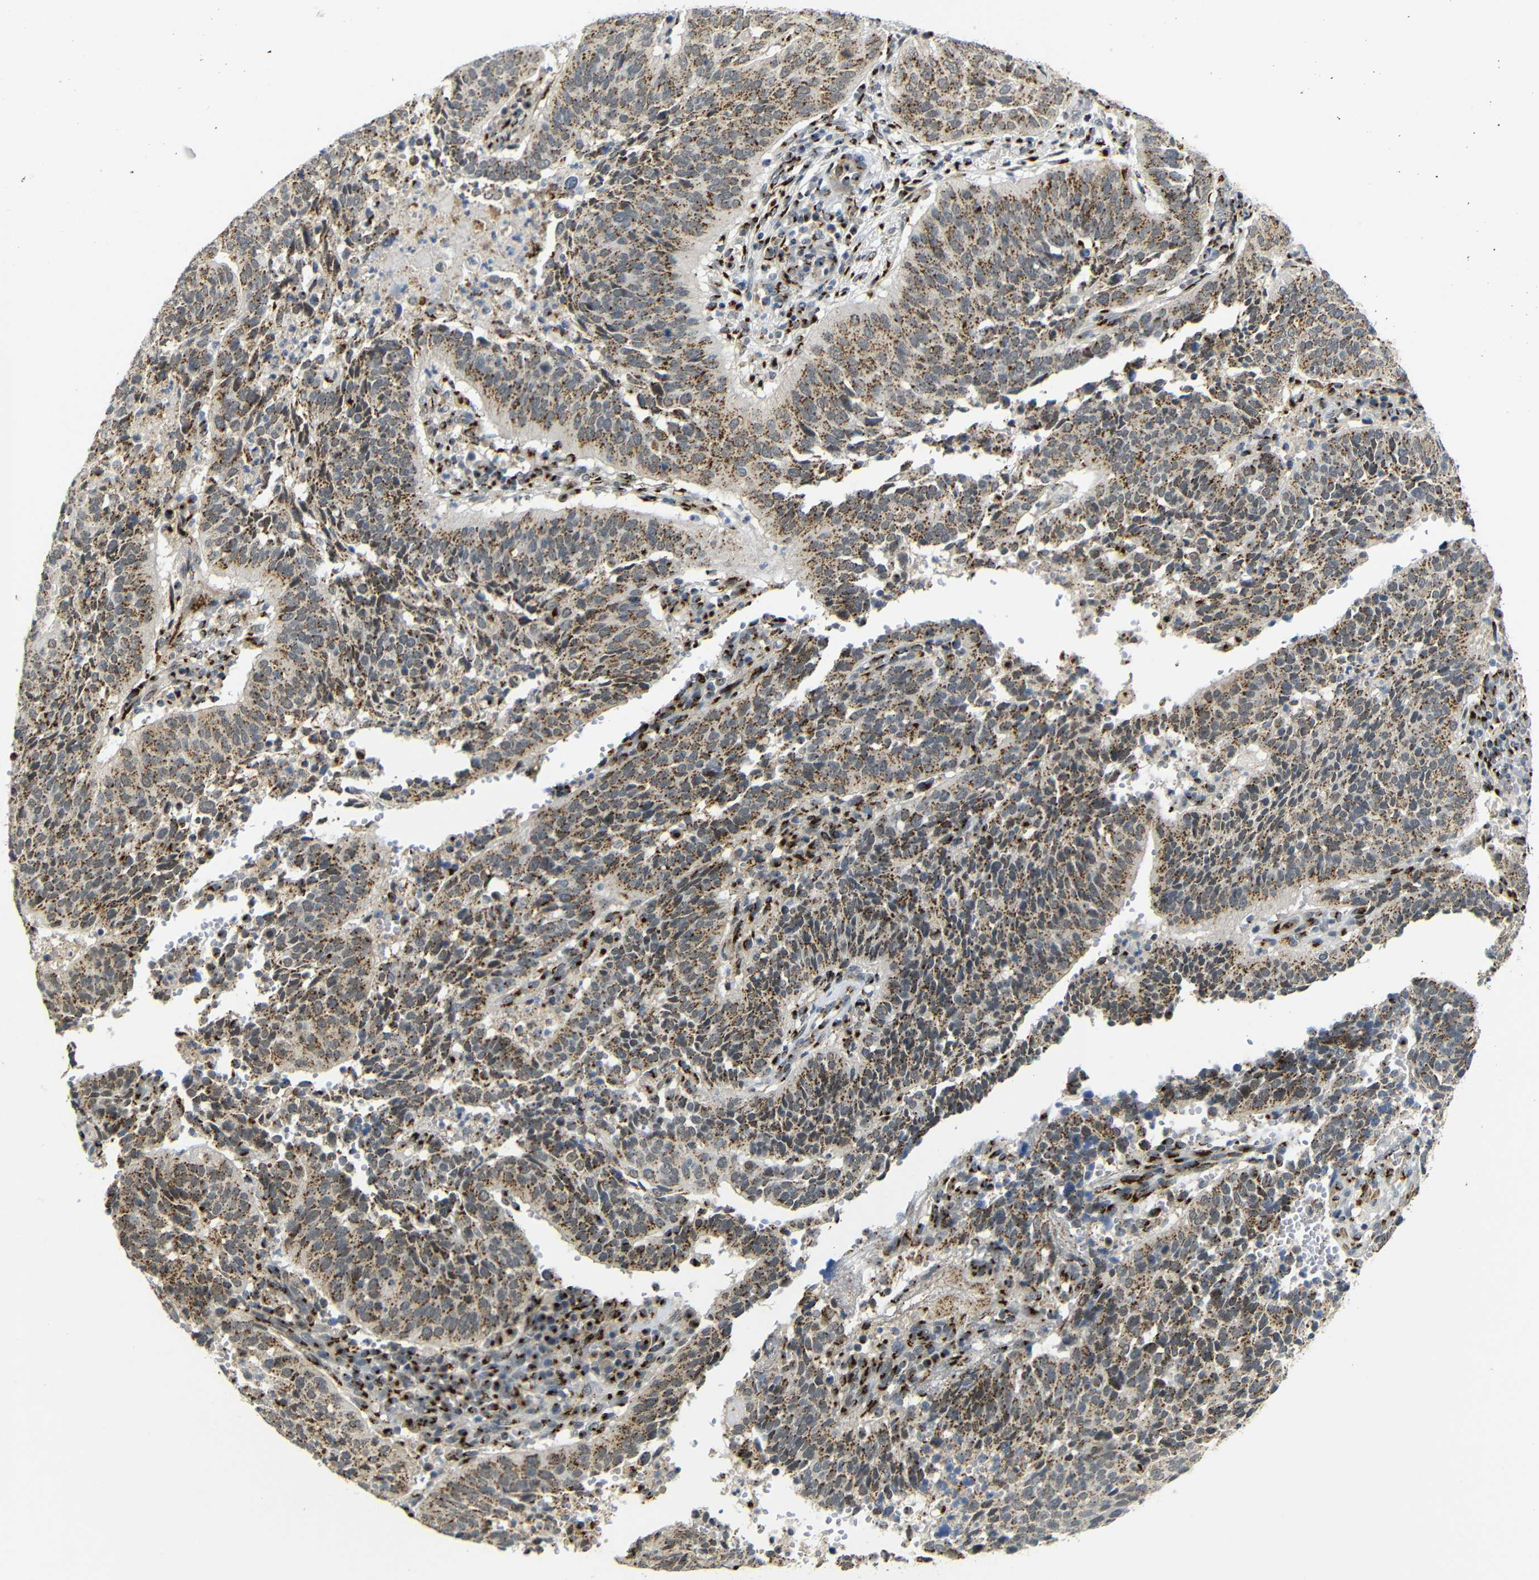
{"staining": {"intensity": "moderate", "quantity": ">75%", "location": "cytoplasmic/membranous"}, "tissue": "cervical cancer", "cell_type": "Tumor cells", "image_type": "cancer", "snomed": [{"axis": "morphology", "description": "Normal tissue, NOS"}, {"axis": "morphology", "description": "Squamous cell carcinoma, NOS"}, {"axis": "topography", "description": "Cervix"}], "caption": "DAB immunohistochemical staining of human cervical cancer displays moderate cytoplasmic/membranous protein expression in about >75% of tumor cells.", "gene": "TGOLN2", "patient": {"sex": "female", "age": 39}}